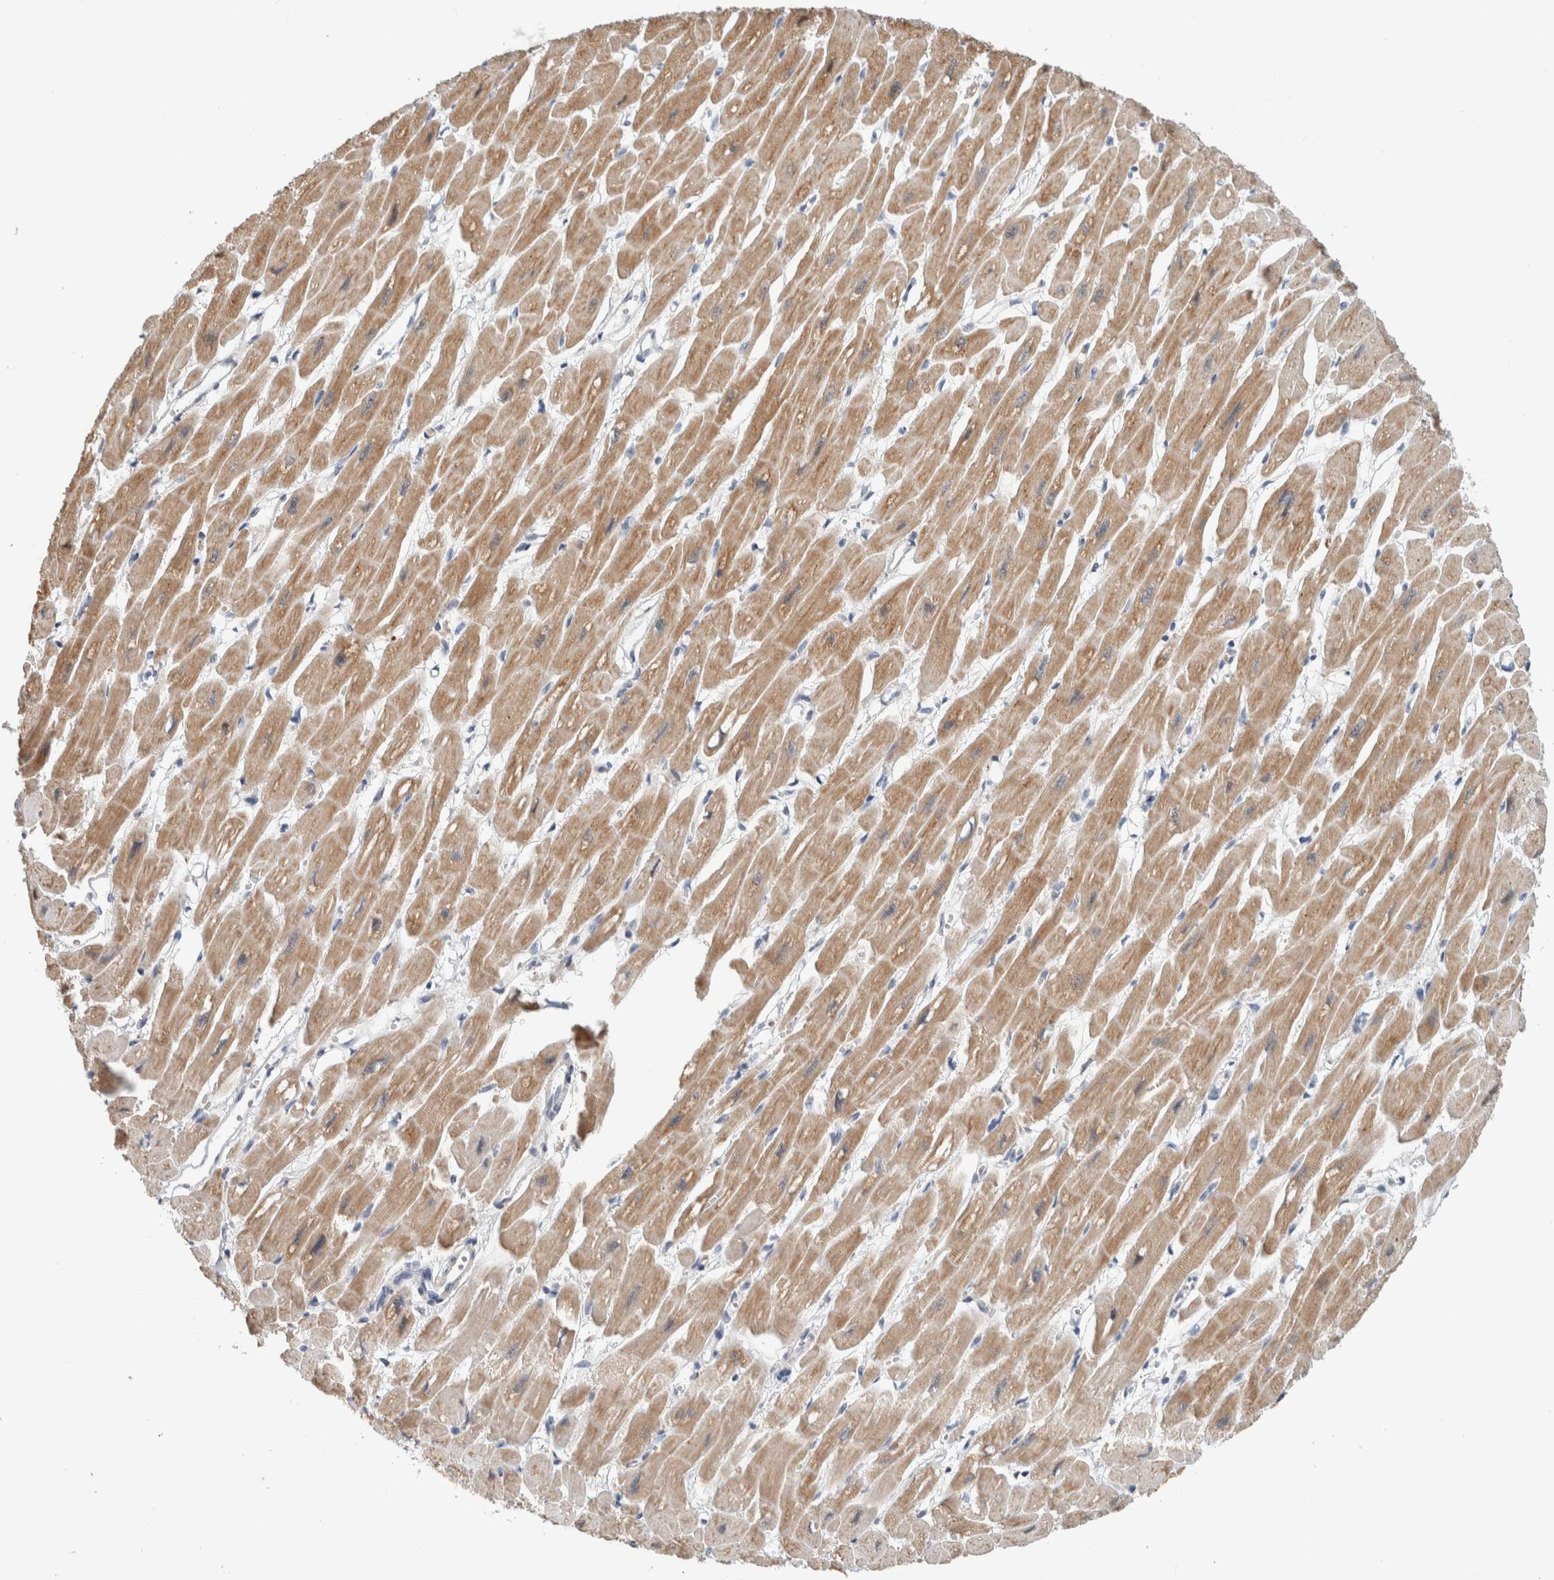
{"staining": {"intensity": "moderate", "quantity": ">75%", "location": "cytoplasmic/membranous"}, "tissue": "heart muscle", "cell_type": "Cardiomyocytes", "image_type": "normal", "snomed": [{"axis": "morphology", "description": "Normal tissue, NOS"}, {"axis": "topography", "description": "Heart"}], "caption": "Immunohistochemistry of unremarkable heart muscle demonstrates medium levels of moderate cytoplasmic/membranous positivity in about >75% of cardiomyocytes.", "gene": "CRAT", "patient": {"sex": "female", "age": 54}}